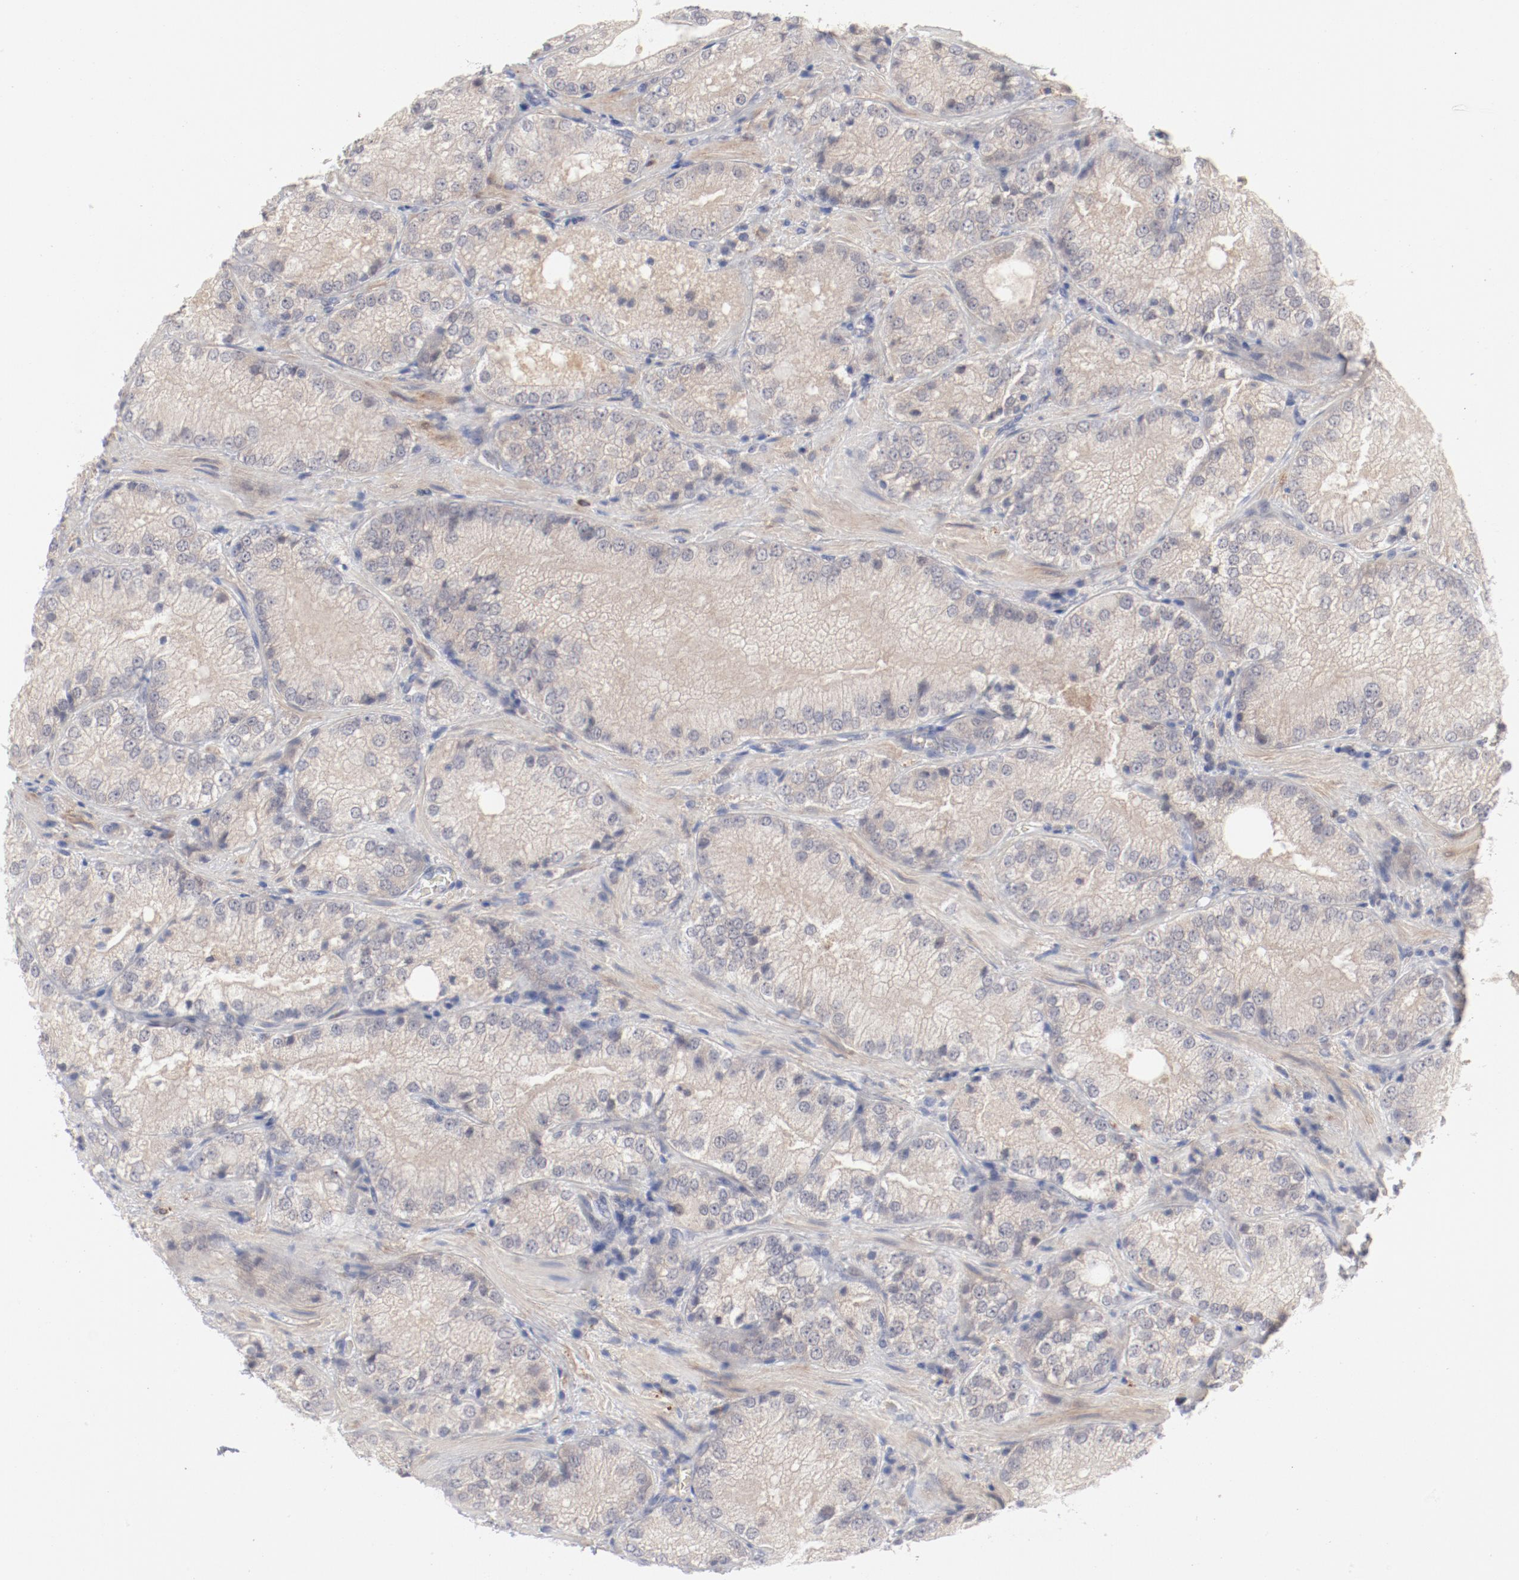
{"staining": {"intensity": "weak", "quantity": "25%-75%", "location": "cytoplasmic/membranous"}, "tissue": "prostate cancer", "cell_type": "Tumor cells", "image_type": "cancer", "snomed": [{"axis": "morphology", "description": "Adenocarcinoma, Low grade"}, {"axis": "topography", "description": "Prostate"}], "caption": "This photomicrograph exhibits adenocarcinoma (low-grade) (prostate) stained with immunohistochemistry to label a protein in brown. The cytoplasmic/membranous of tumor cells show weak positivity for the protein. Nuclei are counter-stained blue.", "gene": "SH3BGR", "patient": {"sex": "male", "age": 60}}